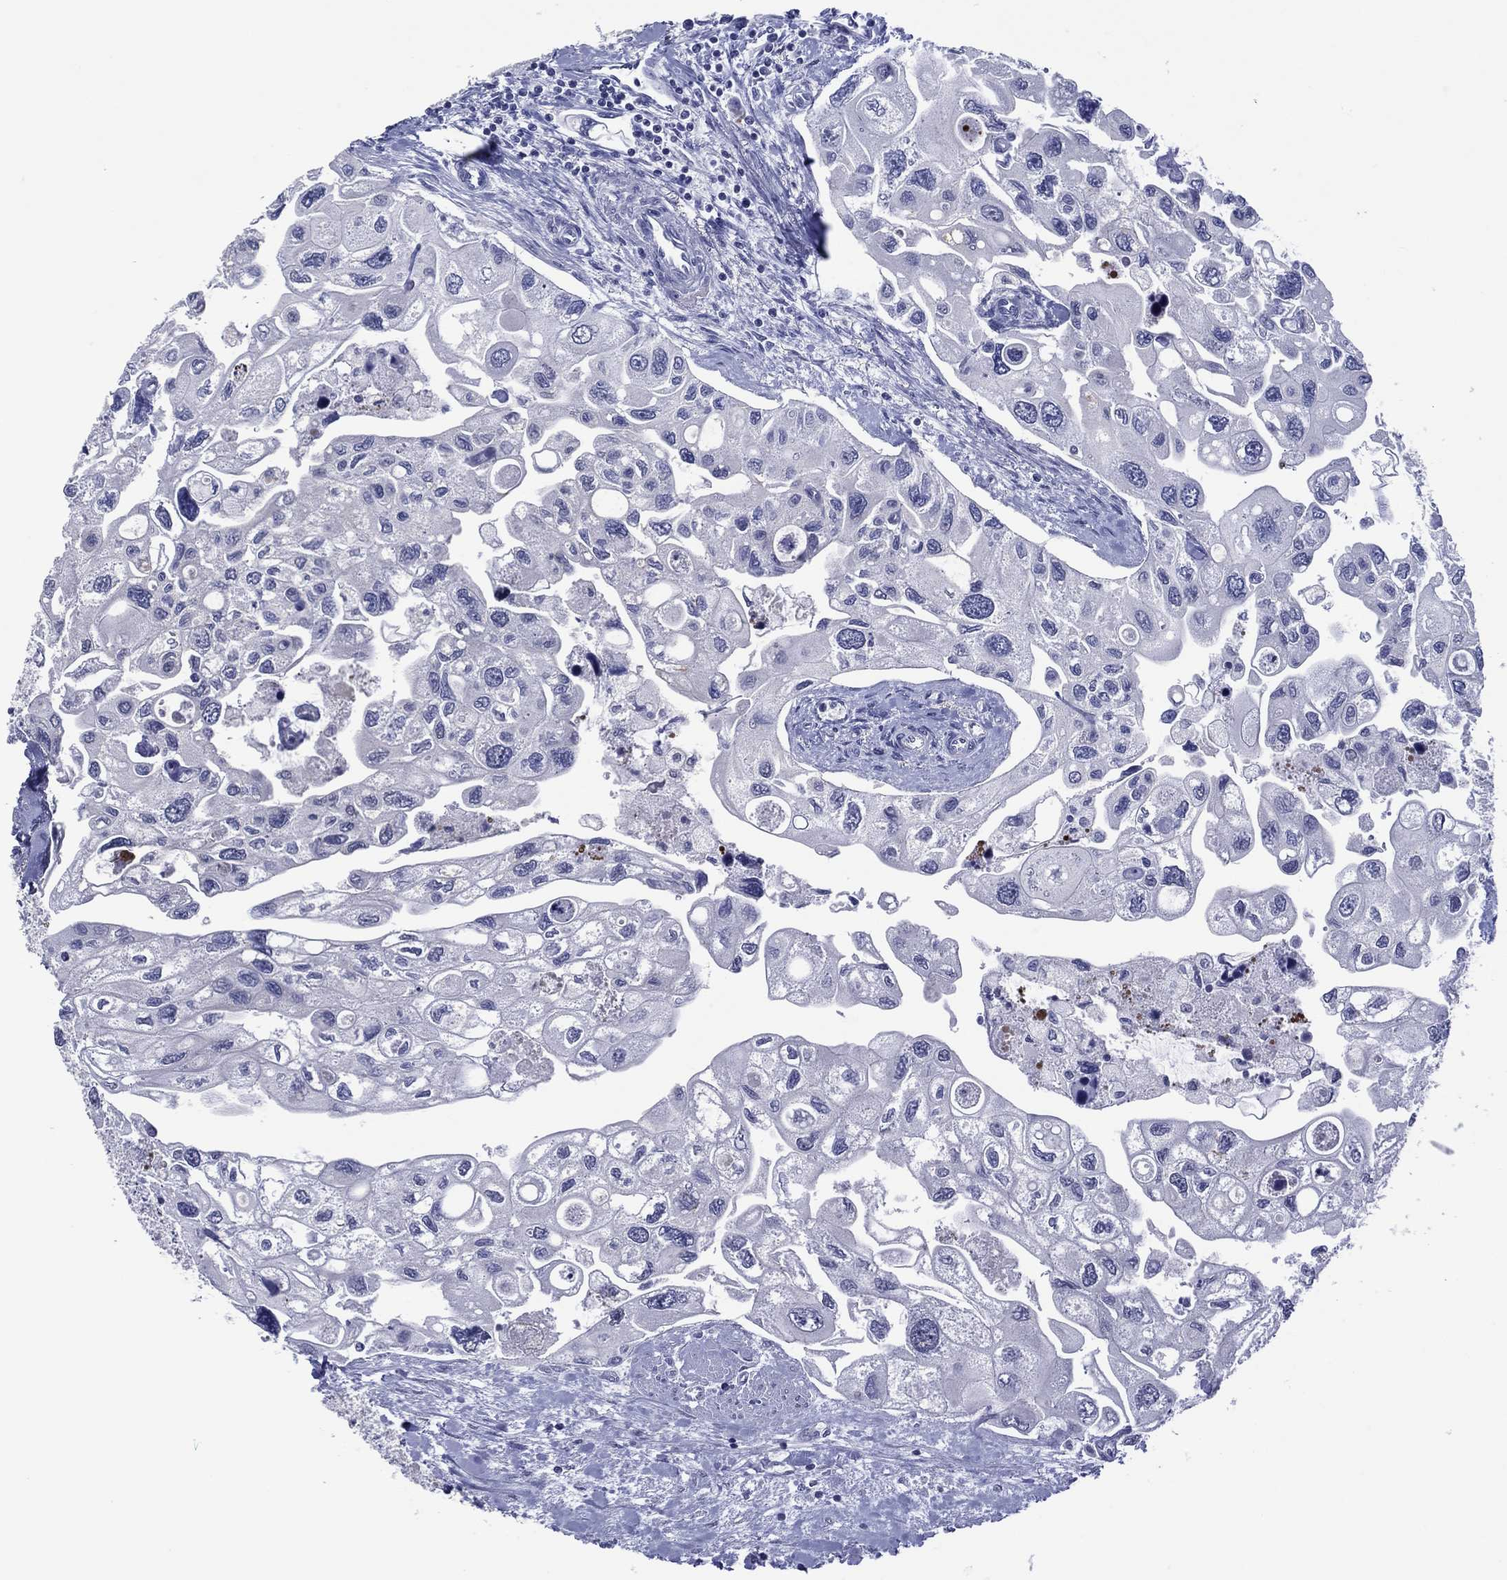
{"staining": {"intensity": "negative", "quantity": "none", "location": "none"}, "tissue": "urothelial cancer", "cell_type": "Tumor cells", "image_type": "cancer", "snomed": [{"axis": "morphology", "description": "Urothelial carcinoma, High grade"}, {"axis": "topography", "description": "Urinary bladder"}], "caption": "Immunohistochemistry (IHC) image of urothelial cancer stained for a protein (brown), which shows no expression in tumor cells.", "gene": "TRIM31", "patient": {"sex": "male", "age": 59}}